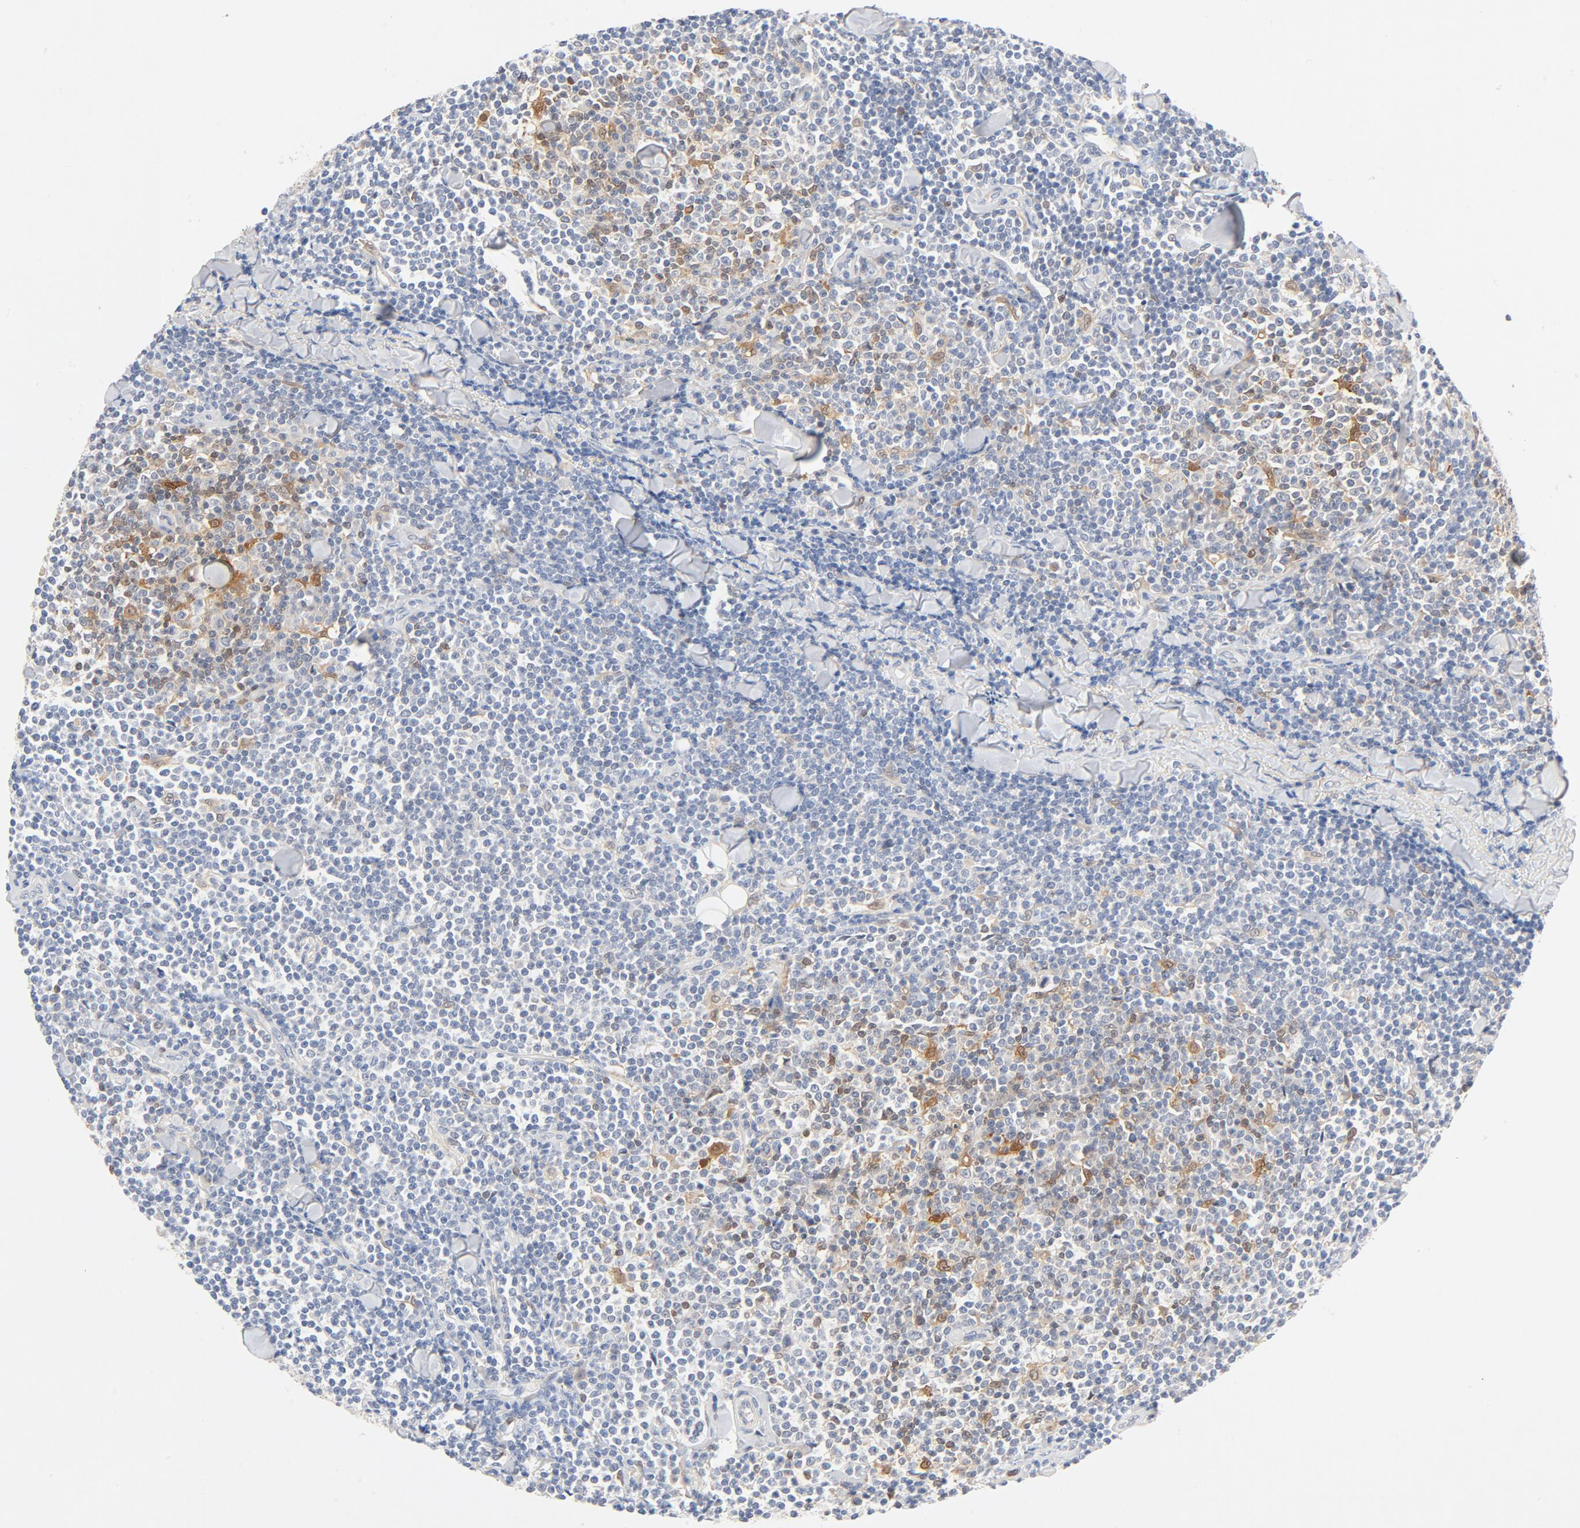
{"staining": {"intensity": "moderate", "quantity": "25%-75%", "location": "cytoplasmic/membranous"}, "tissue": "lymphoma", "cell_type": "Tumor cells", "image_type": "cancer", "snomed": [{"axis": "morphology", "description": "Malignant lymphoma, non-Hodgkin's type, Low grade"}, {"axis": "topography", "description": "Soft tissue"}], "caption": "A brown stain highlights moderate cytoplasmic/membranous staining of a protein in lymphoma tumor cells.", "gene": "STAT1", "patient": {"sex": "male", "age": 92}}